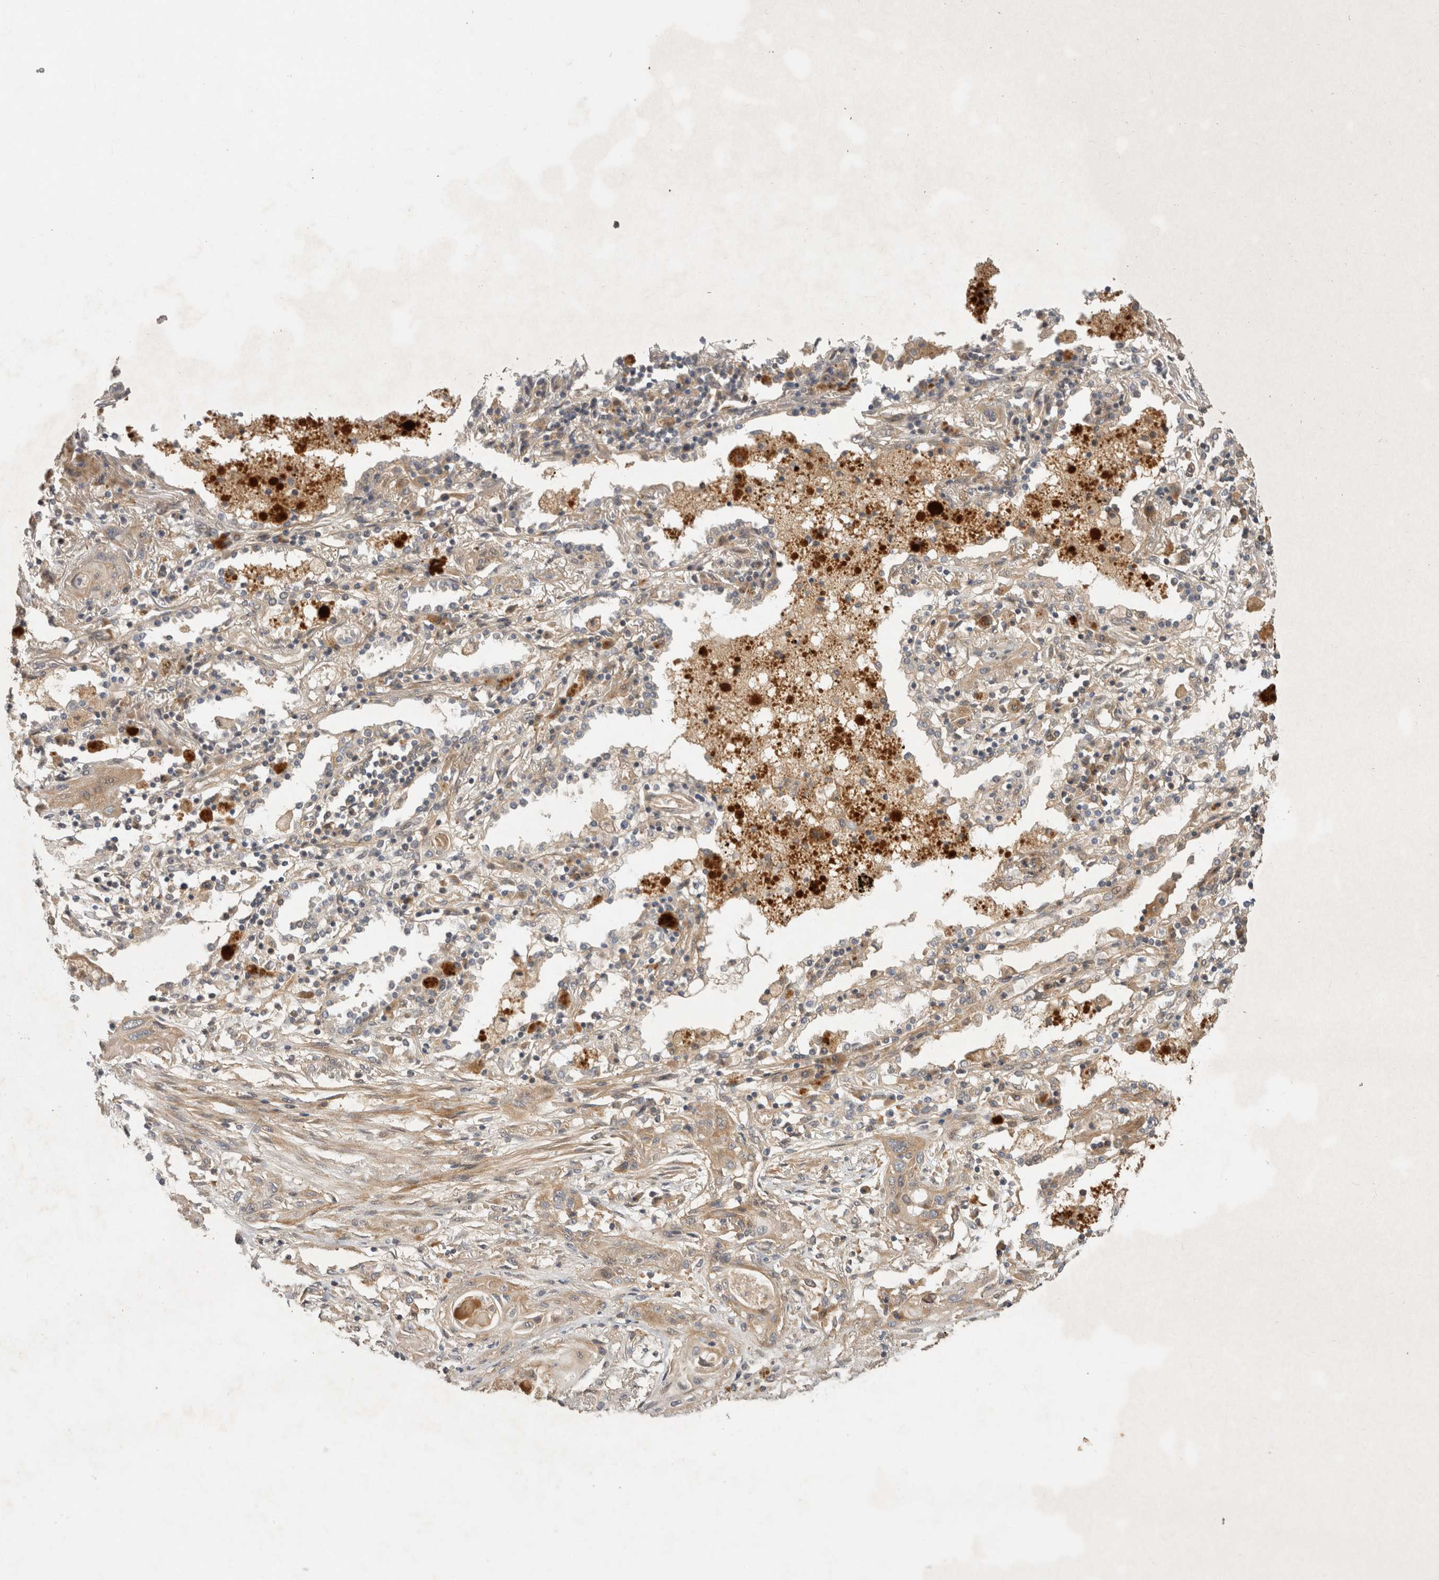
{"staining": {"intensity": "weak", "quantity": ">75%", "location": "cytoplasmic/membranous"}, "tissue": "lung cancer", "cell_type": "Tumor cells", "image_type": "cancer", "snomed": [{"axis": "morphology", "description": "Squamous cell carcinoma, NOS"}, {"axis": "topography", "description": "Lung"}], "caption": "This is a photomicrograph of immunohistochemistry staining of squamous cell carcinoma (lung), which shows weak positivity in the cytoplasmic/membranous of tumor cells.", "gene": "PPP1R42", "patient": {"sex": "female", "age": 47}}